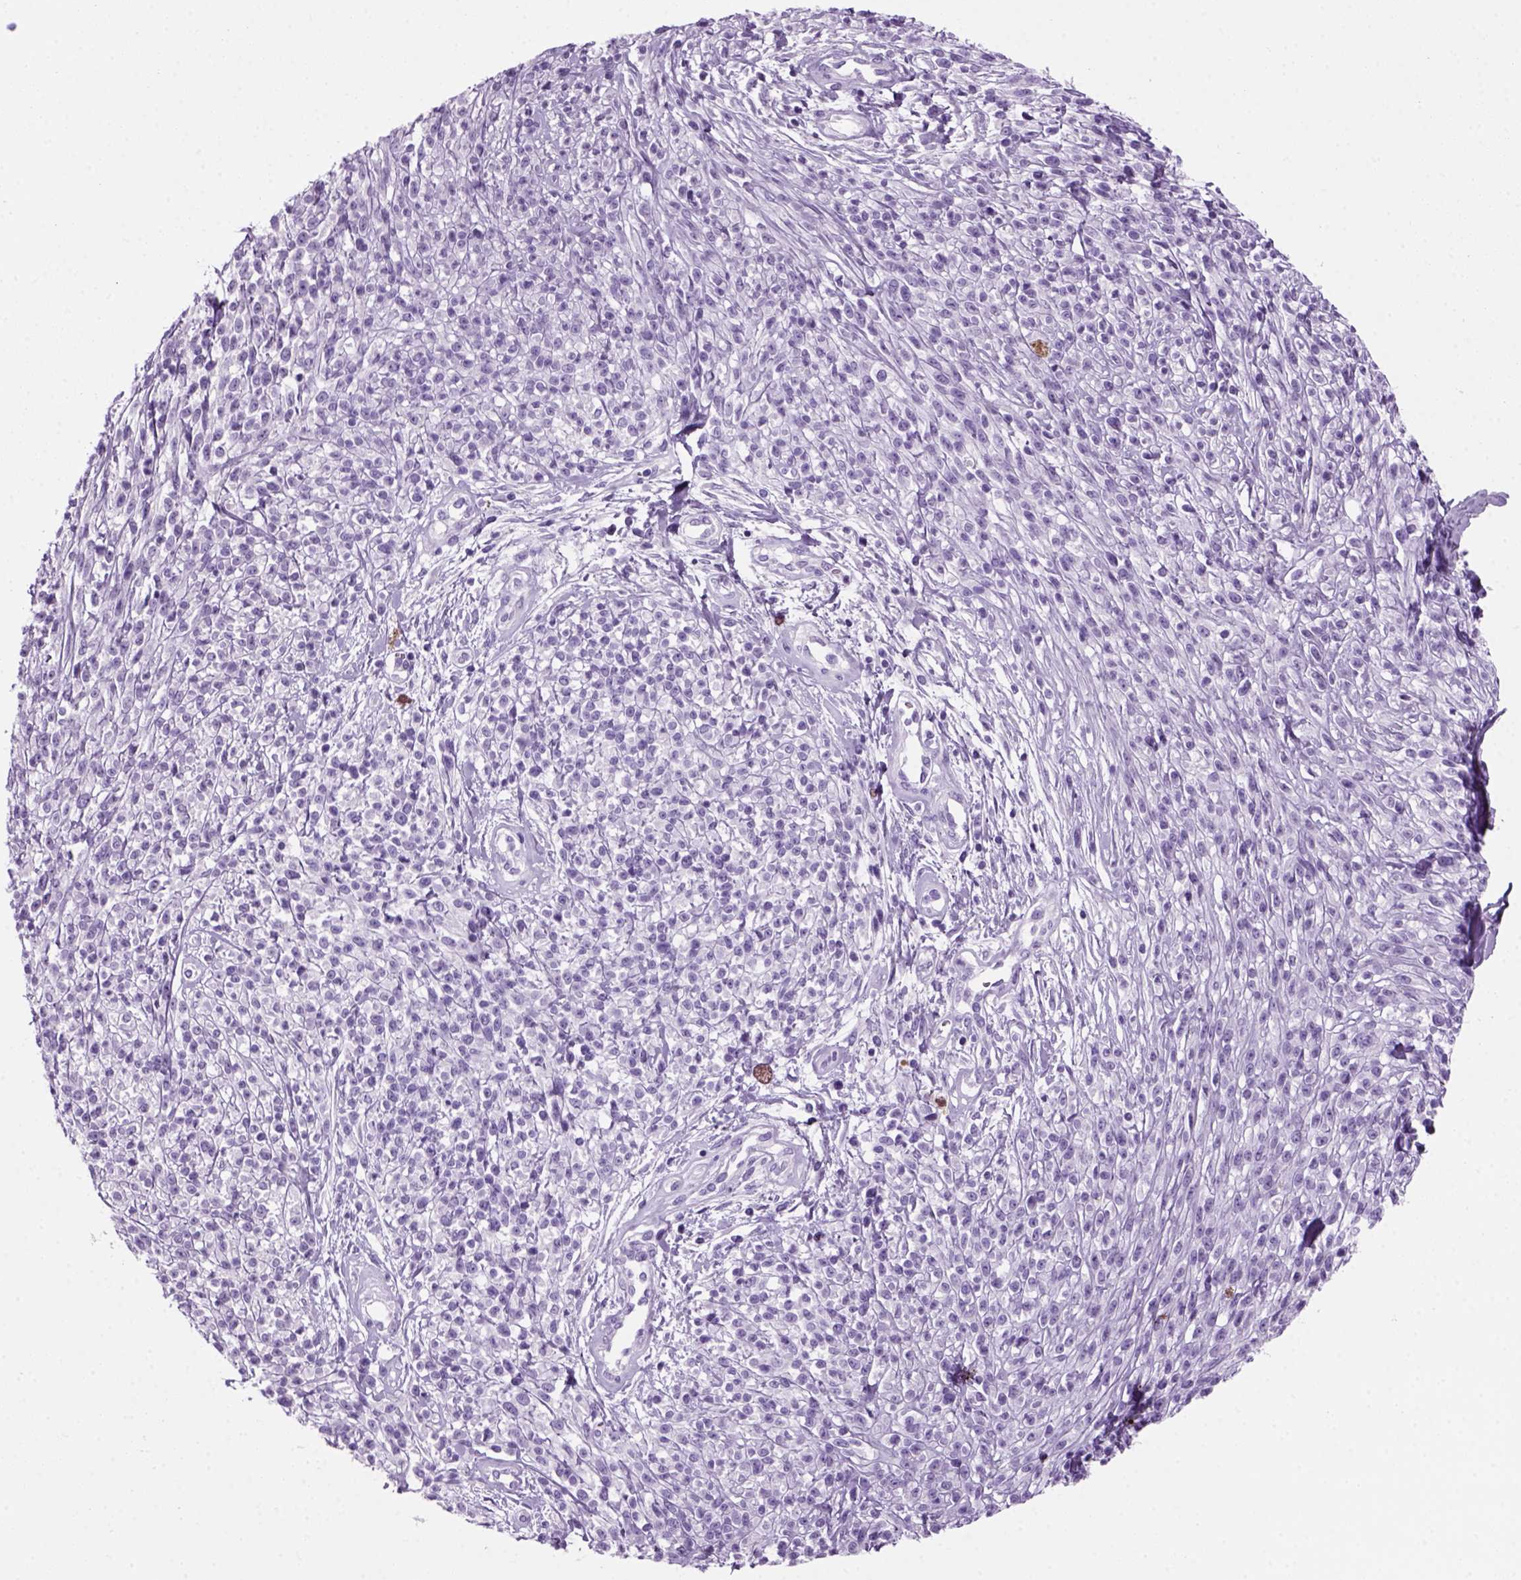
{"staining": {"intensity": "negative", "quantity": "none", "location": "none"}, "tissue": "melanoma", "cell_type": "Tumor cells", "image_type": "cancer", "snomed": [{"axis": "morphology", "description": "Malignant melanoma, NOS"}, {"axis": "topography", "description": "Skin"}, {"axis": "topography", "description": "Skin of trunk"}], "caption": "An IHC histopathology image of melanoma is shown. There is no staining in tumor cells of melanoma.", "gene": "MZB1", "patient": {"sex": "male", "age": 74}}